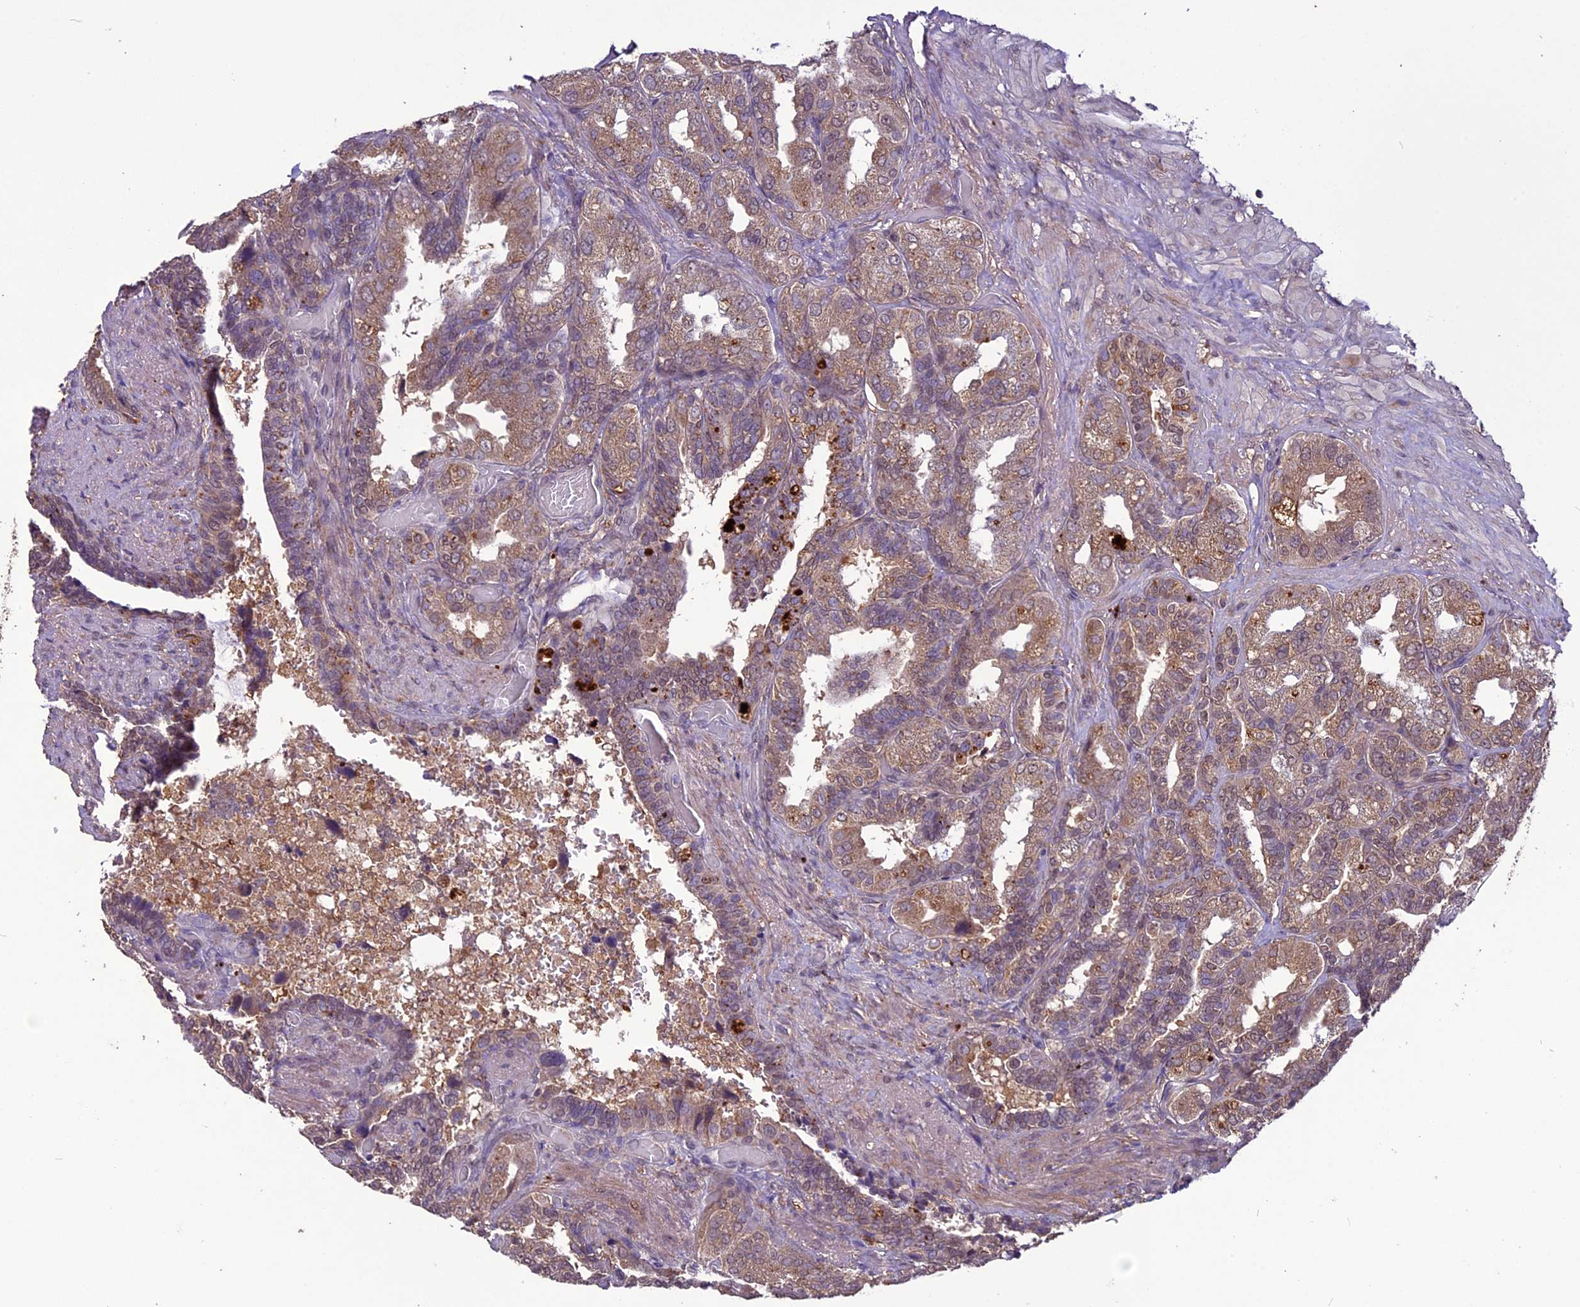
{"staining": {"intensity": "moderate", "quantity": ">75%", "location": "cytoplasmic/membranous"}, "tissue": "seminal vesicle", "cell_type": "Glandular cells", "image_type": "normal", "snomed": [{"axis": "morphology", "description": "Normal tissue, NOS"}, {"axis": "topography", "description": "Seminal veicle"}, {"axis": "topography", "description": "Peripheral nerve tissue"}], "caption": "This is a photomicrograph of IHC staining of normal seminal vesicle, which shows moderate staining in the cytoplasmic/membranous of glandular cells.", "gene": "C3orf70", "patient": {"sex": "male", "age": 63}}